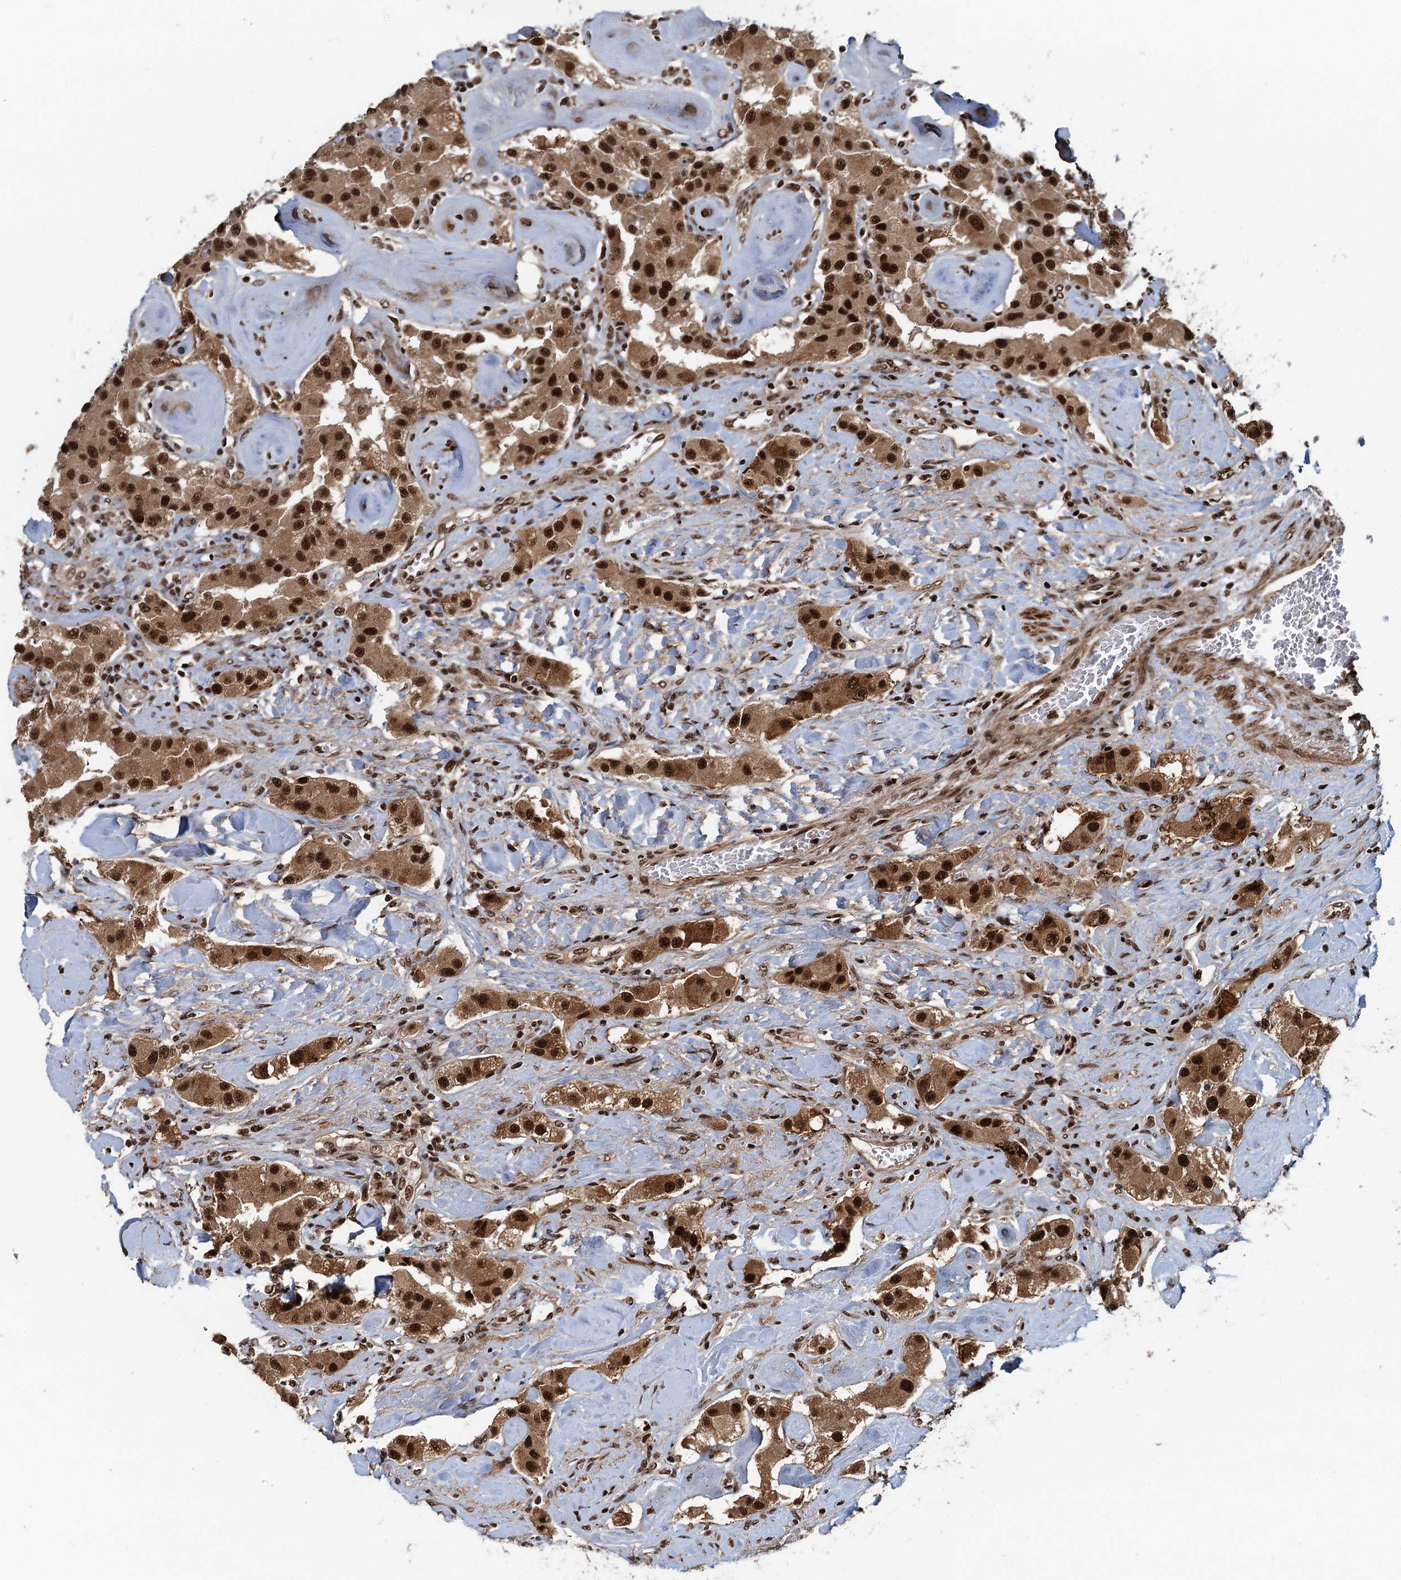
{"staining": {"intensity": "strong", "quantity": ">75%", "location": "cytoplasmic/membranous,nuclear"}, "tissue": "carcinoid", "cell_type": "Tumor cells", "image_type": "cancer", "snomed": [{"axis": "morphology", "description": "Carcinoid, malignant, NOS"}, {"axis": "topography", "description": "Pancreas"}], "caption": "Immunohistochemical staining of carcinoid reveals strong cytoplasmic/membranous and nuclear protein expression in approximately >75% of tumor cells.", "gene": "ZC3H18", "patient": {"sex": "male", "age": 41}}